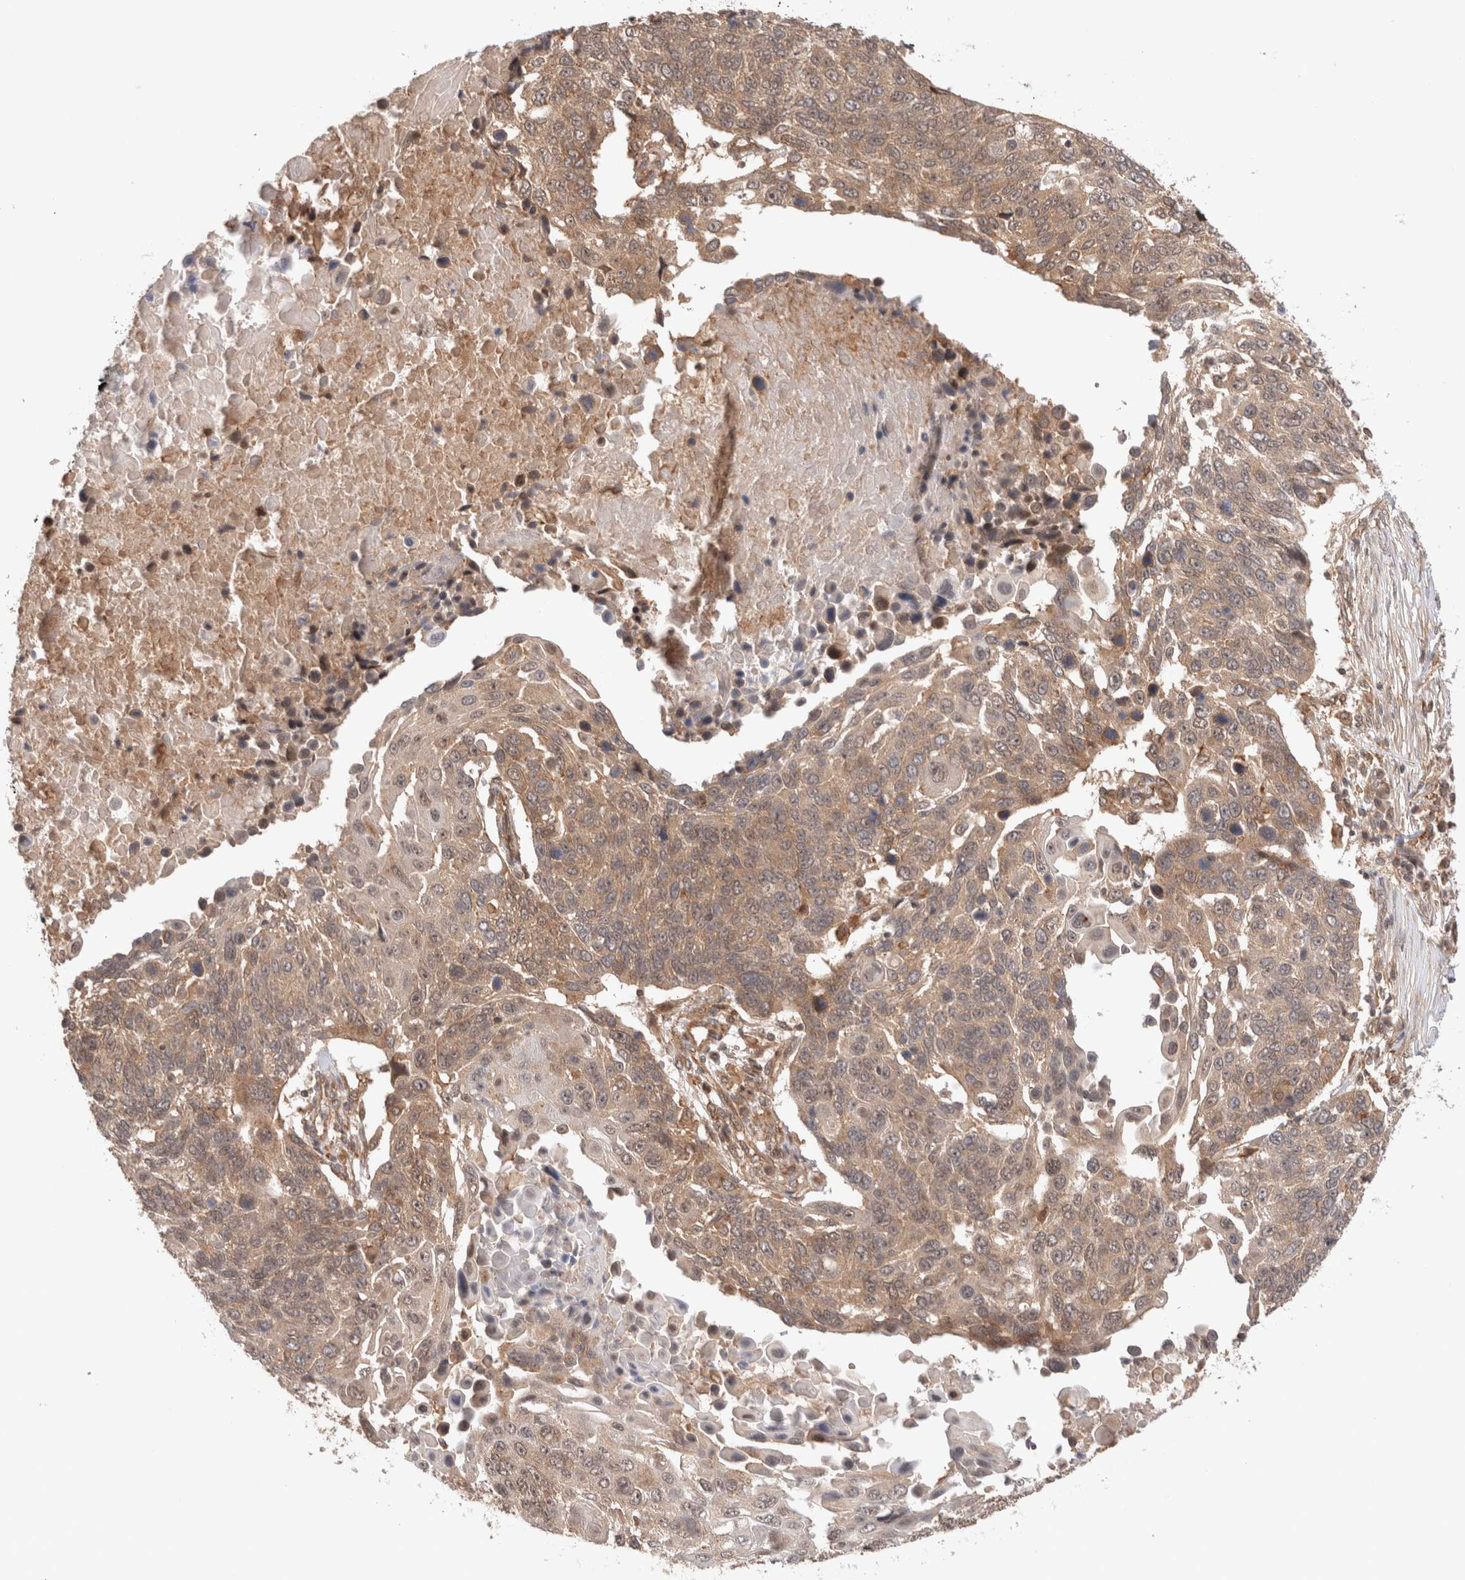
{"staining": {"intensity": "moderate", "quantity": ">75%", "location": "cytoplasmic/membranous,nuclear"}, "tissue": "lung cancer", "cell_type": "Tumor cells", "image_type": "cancer", "snomed": [{"axis": "morphology", "description": "Squamous cell carcinoma, NOS"}, {"axis": "topography", "description": "Lung"}], "caption": "The photomicrograph shows a brown stain indicating the presence of a protein in the cytoplasmic/membranous and nuclear of tumor cells in lung cancer (squamous cell carcinoma).", "gene": "SIKE1", "patient": {"sex": "male", "age": 66}}